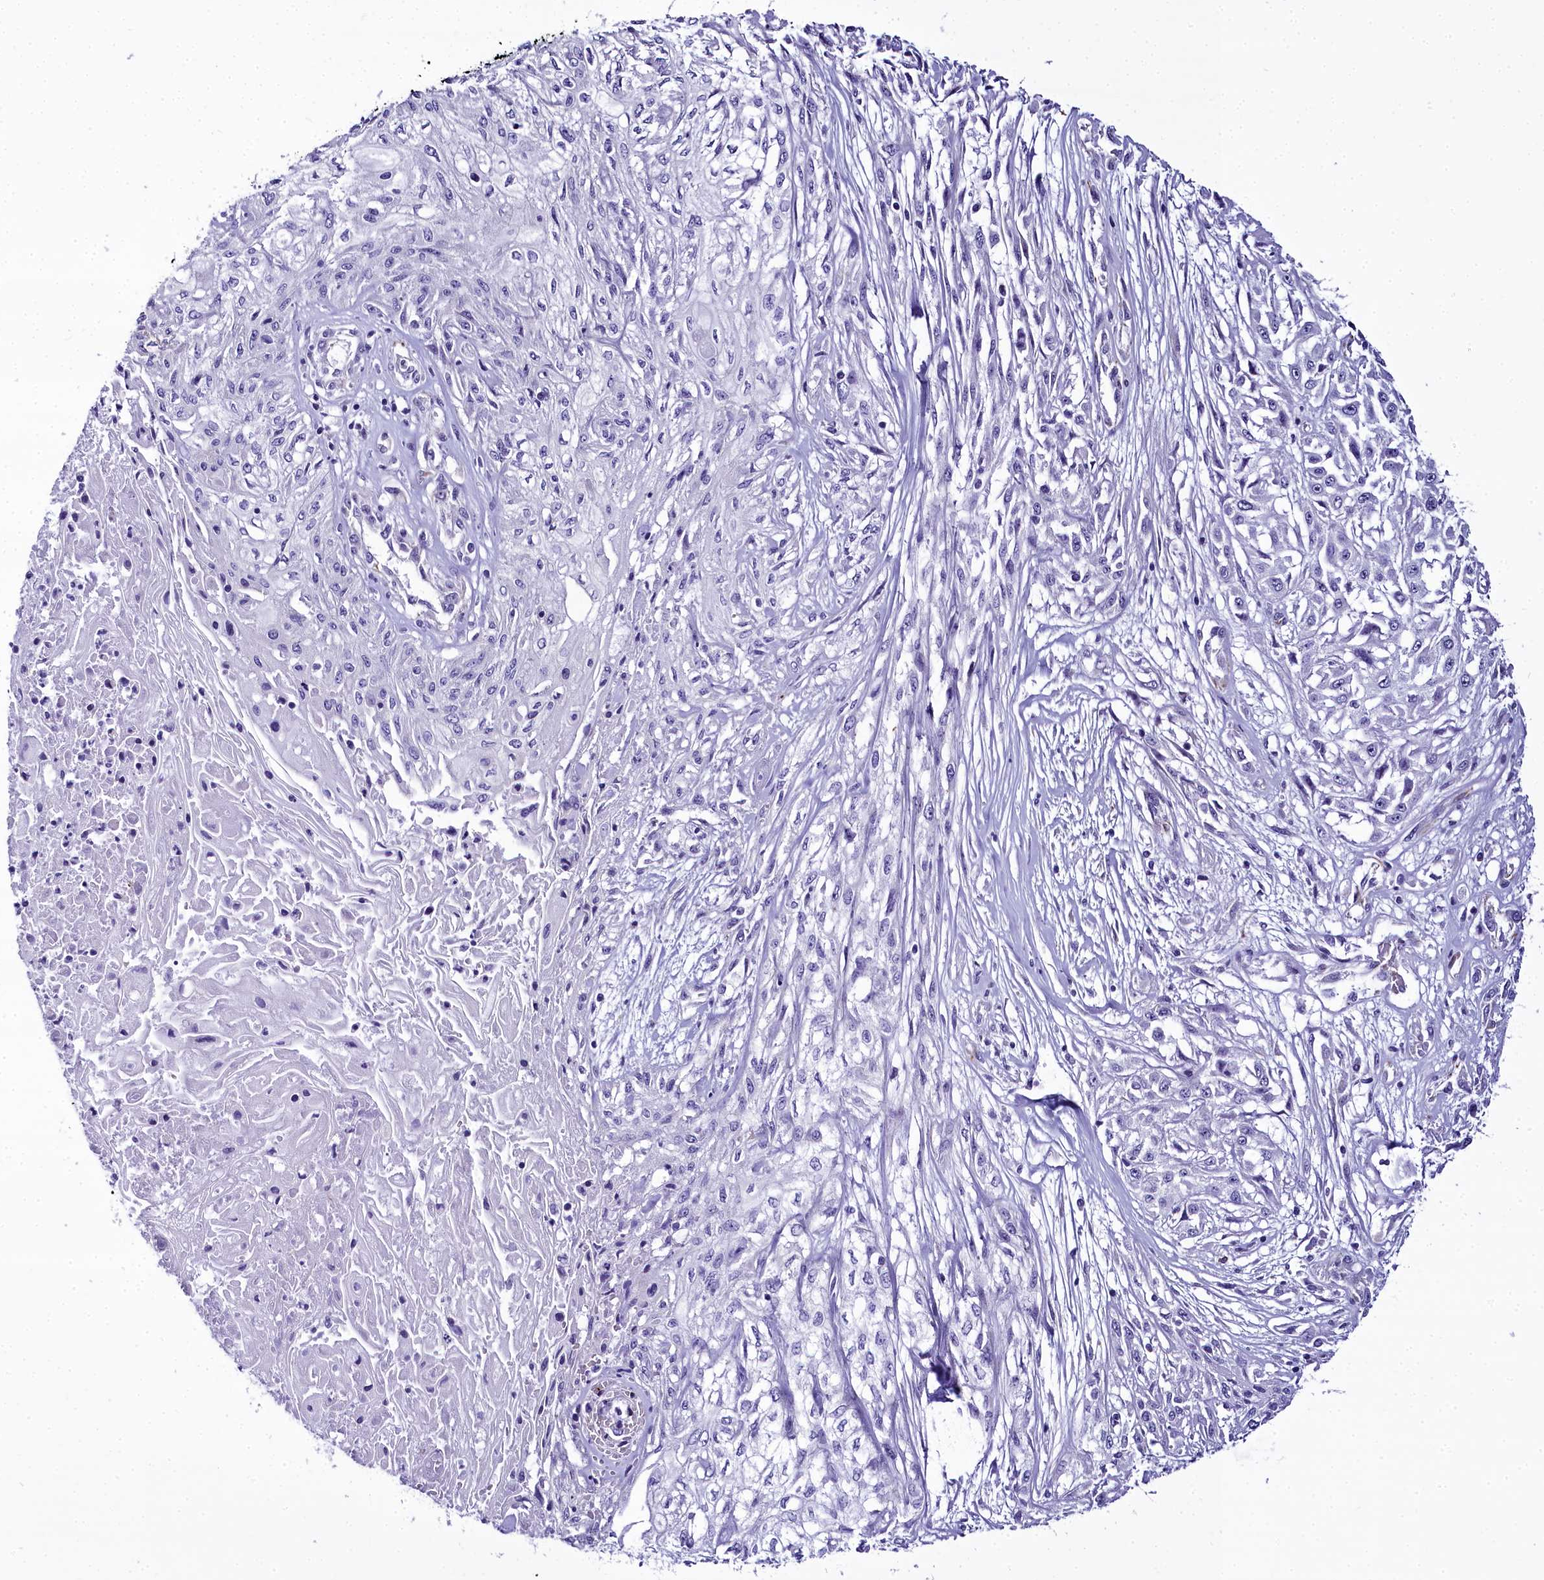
{"staining": {"intensity": "negative", "quantity": "none", "location": "none"}, "tissue": "skin cancer", "cell_type": "Tumor cells", "image_type": "cancer", "snomed": [{"axis": "morphology", "description": "Squamous cell carcinoma, NOS"}, {"axis": "morphology", "description": "Squamous cell carcinoma, metastatic, NOS"}, {"axis": "topography", "description": "Skin"}, {"axis": "topography", "description": "Lymph node"}], "caption": "A histopathology image of skin cancer stained for a protein exhibits no brown staining in tumor cells.", "gene": "TIMM22", "patient": {"sex": "male", "age": 75}}